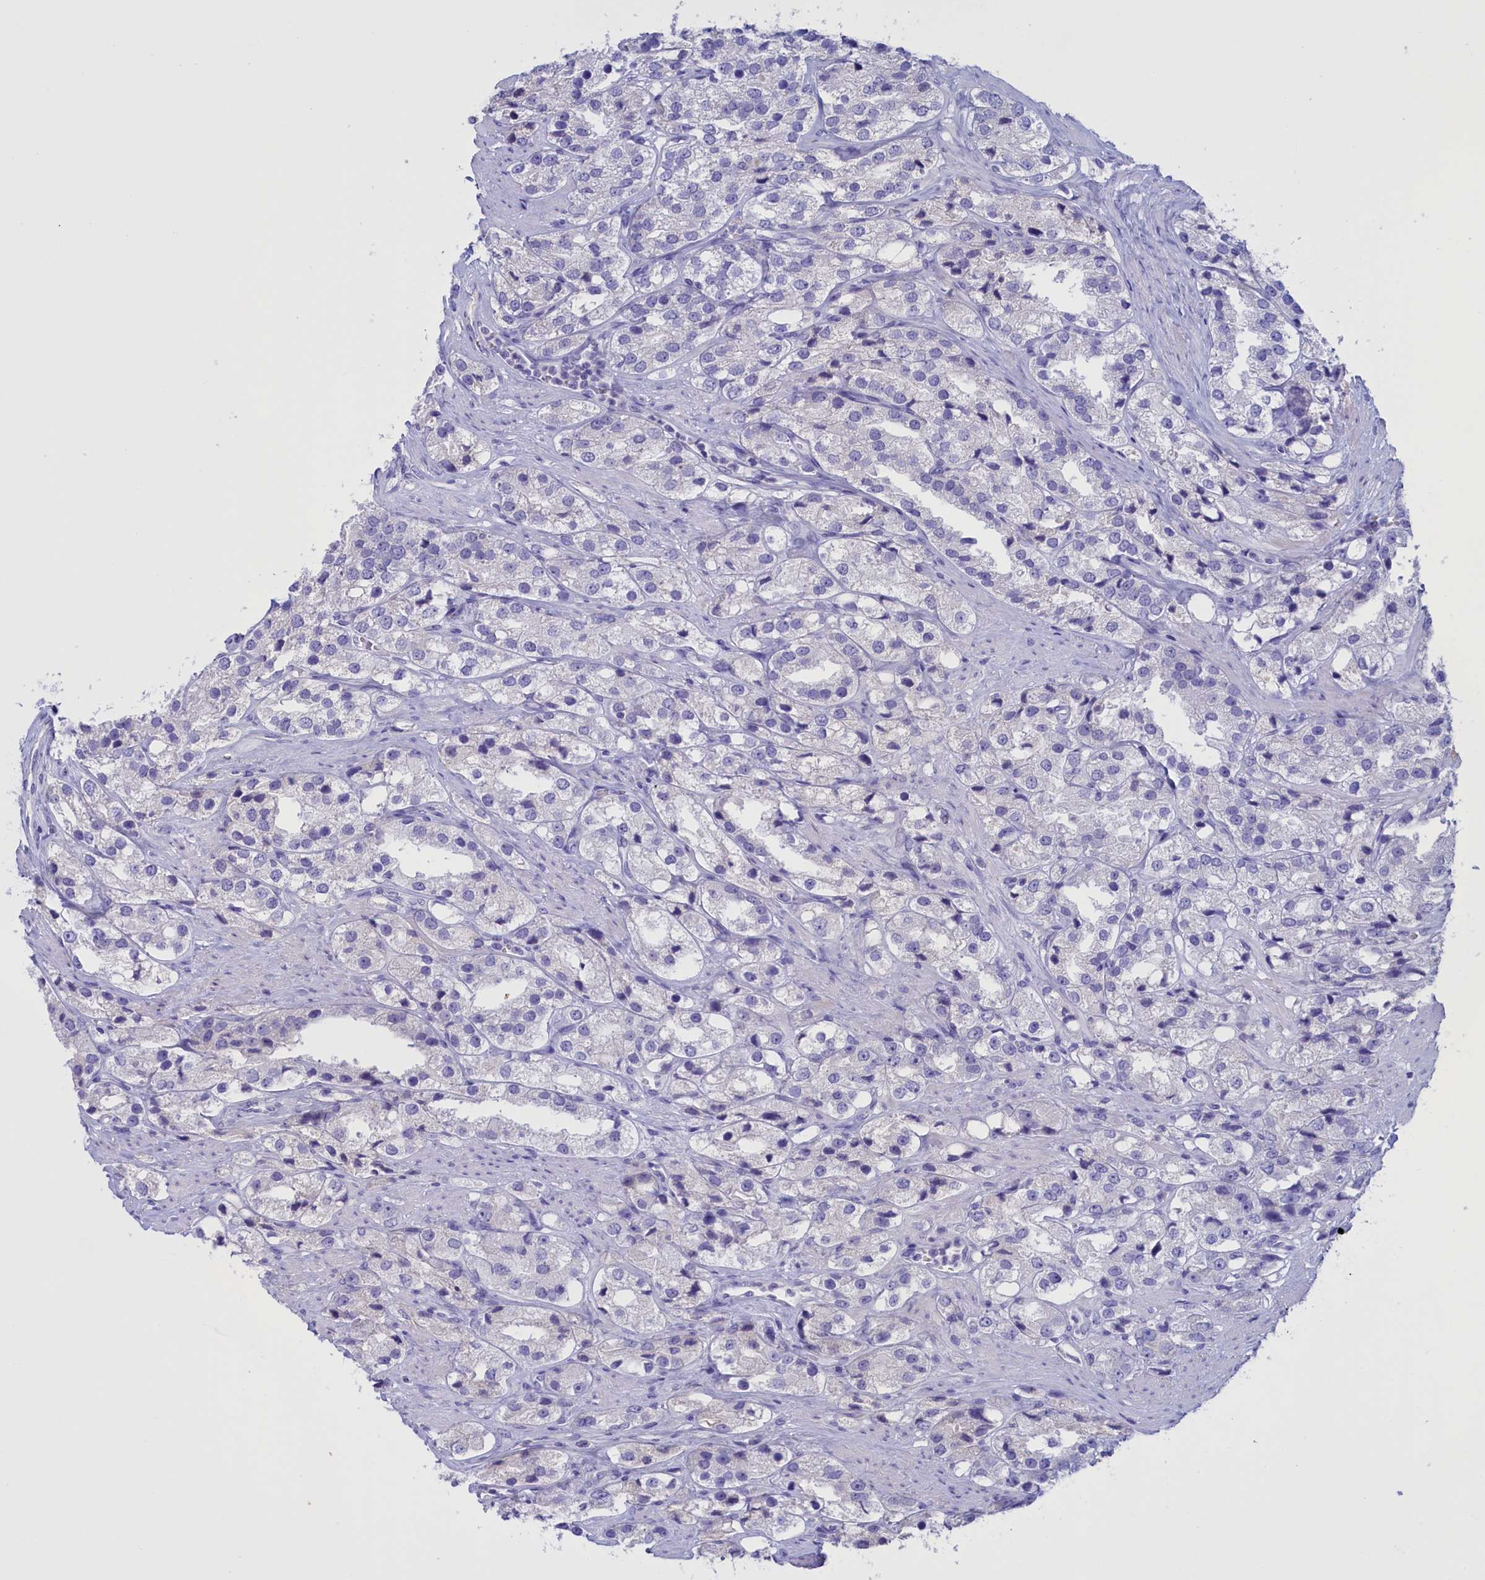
{"staining": {"intensity": "negative", "quantity": "none", "location": "none"}, "tissue": "prostate cancer", "cell_type": "Tumor cells", "image_type": "cancer", "snomed": [{"axis": "morphology", "description": "Adenocarcinoma, NOS"}, {"axis": "topography", "description": "Prostate"}], "caption": "A high-resolution micrograph shows IHC staining of adenocarcinoma (prostate), which demonstrates no significant positivity in tumor cells.", "gene": "PROK2", "patient": {"sex": "male", "age": 79}}